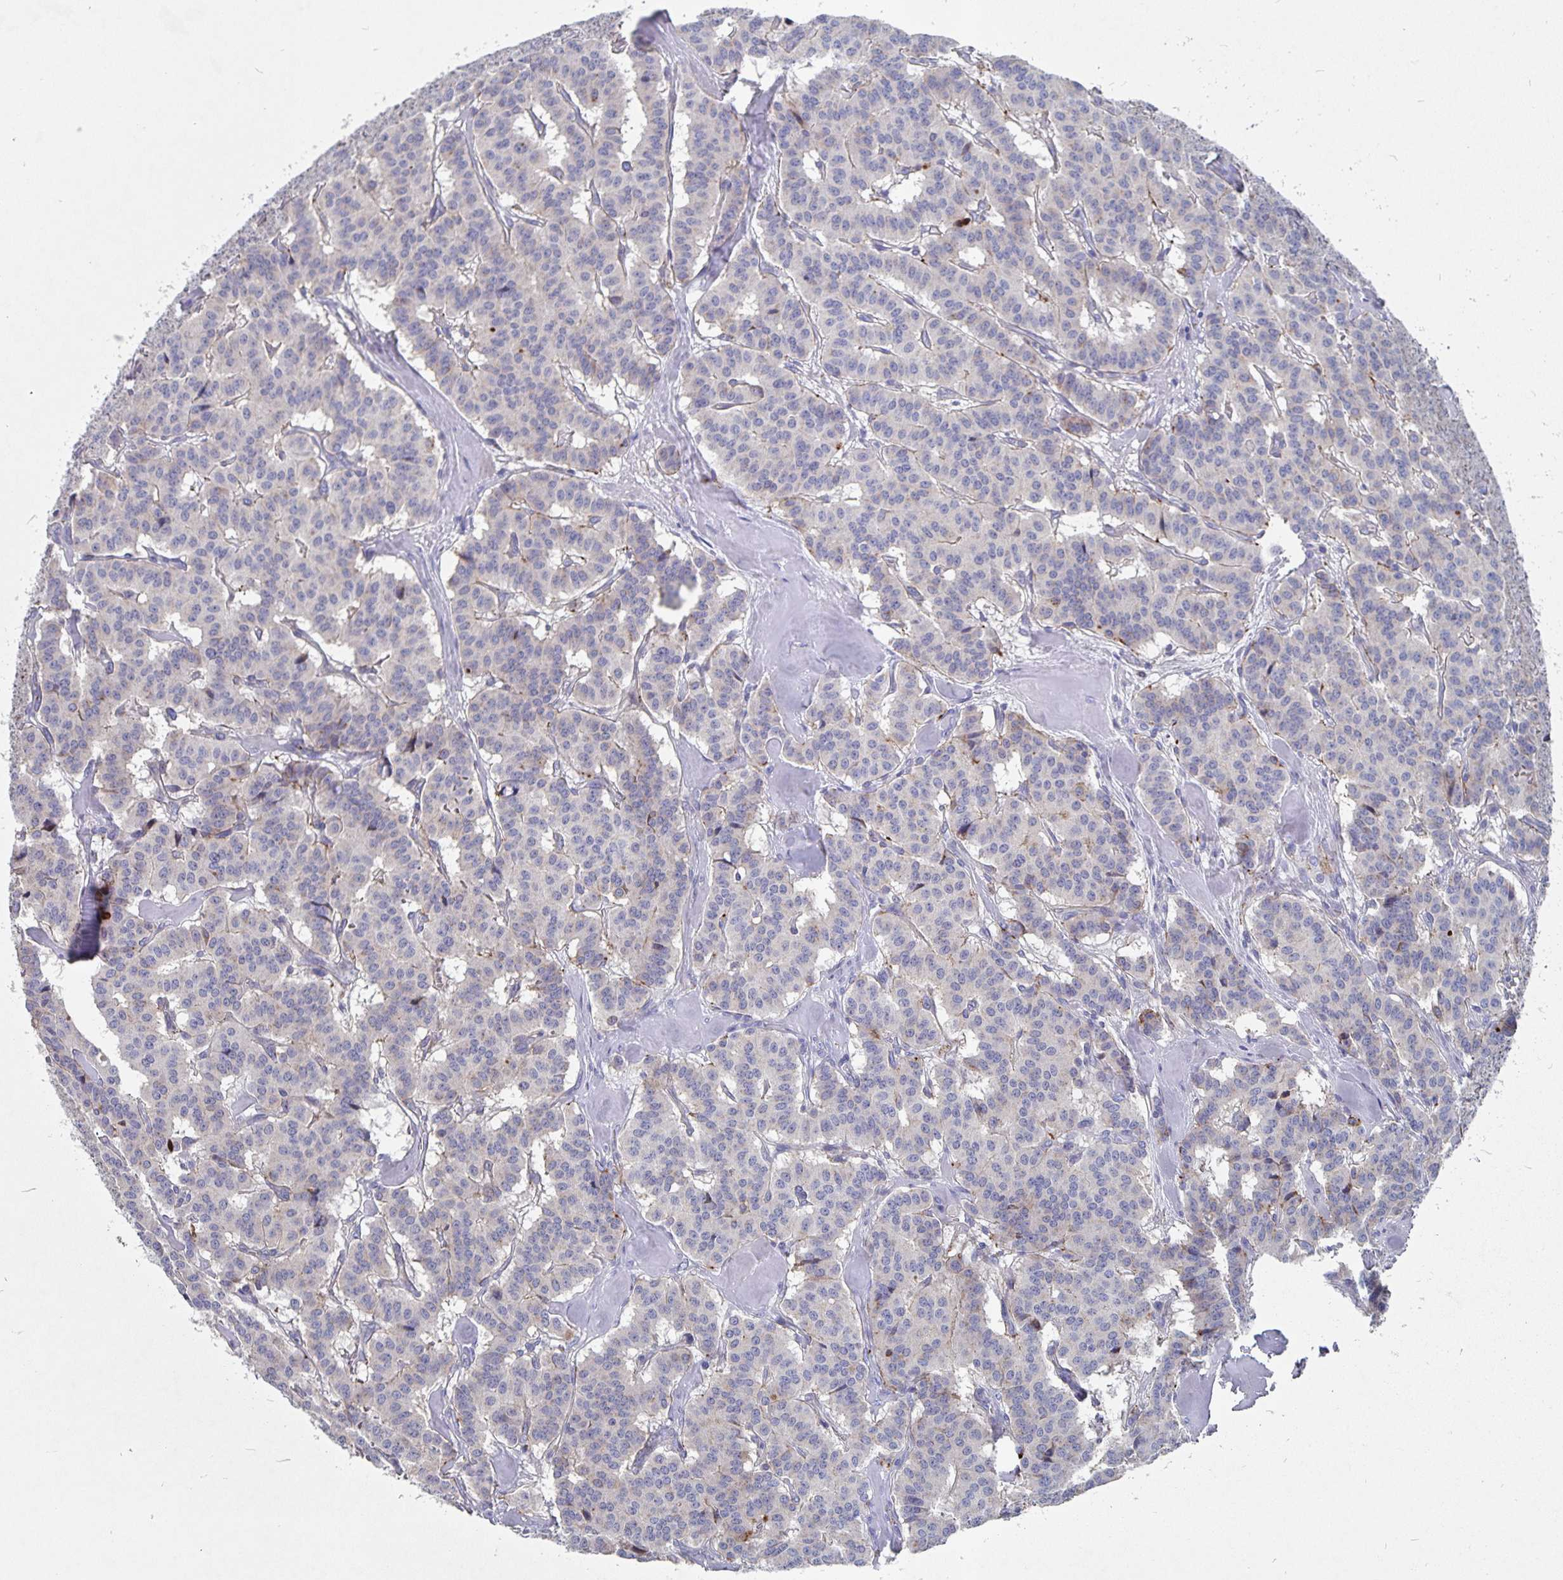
{"staining": {"intensity": "negative", "quantity": "none", "location": "none"}, "tissue": "carcinoid", "cell_type": "Tumor cells", "image_type": "cancer", "snomed": [{"axis": "morphology", "description": "Normal tissue, NOS"}, {"axis": "morphology", "description": "Carcinoid, malignant, NOS"}, {"axis": "topography", "description": "Lung"}], "caption": "Carcinoid (malignant) was stained to show a protein in brown. There is no significant positivity in tumor cells.", "gene": "SMOC1", "patient": {"sex": "female", "age": 46}}